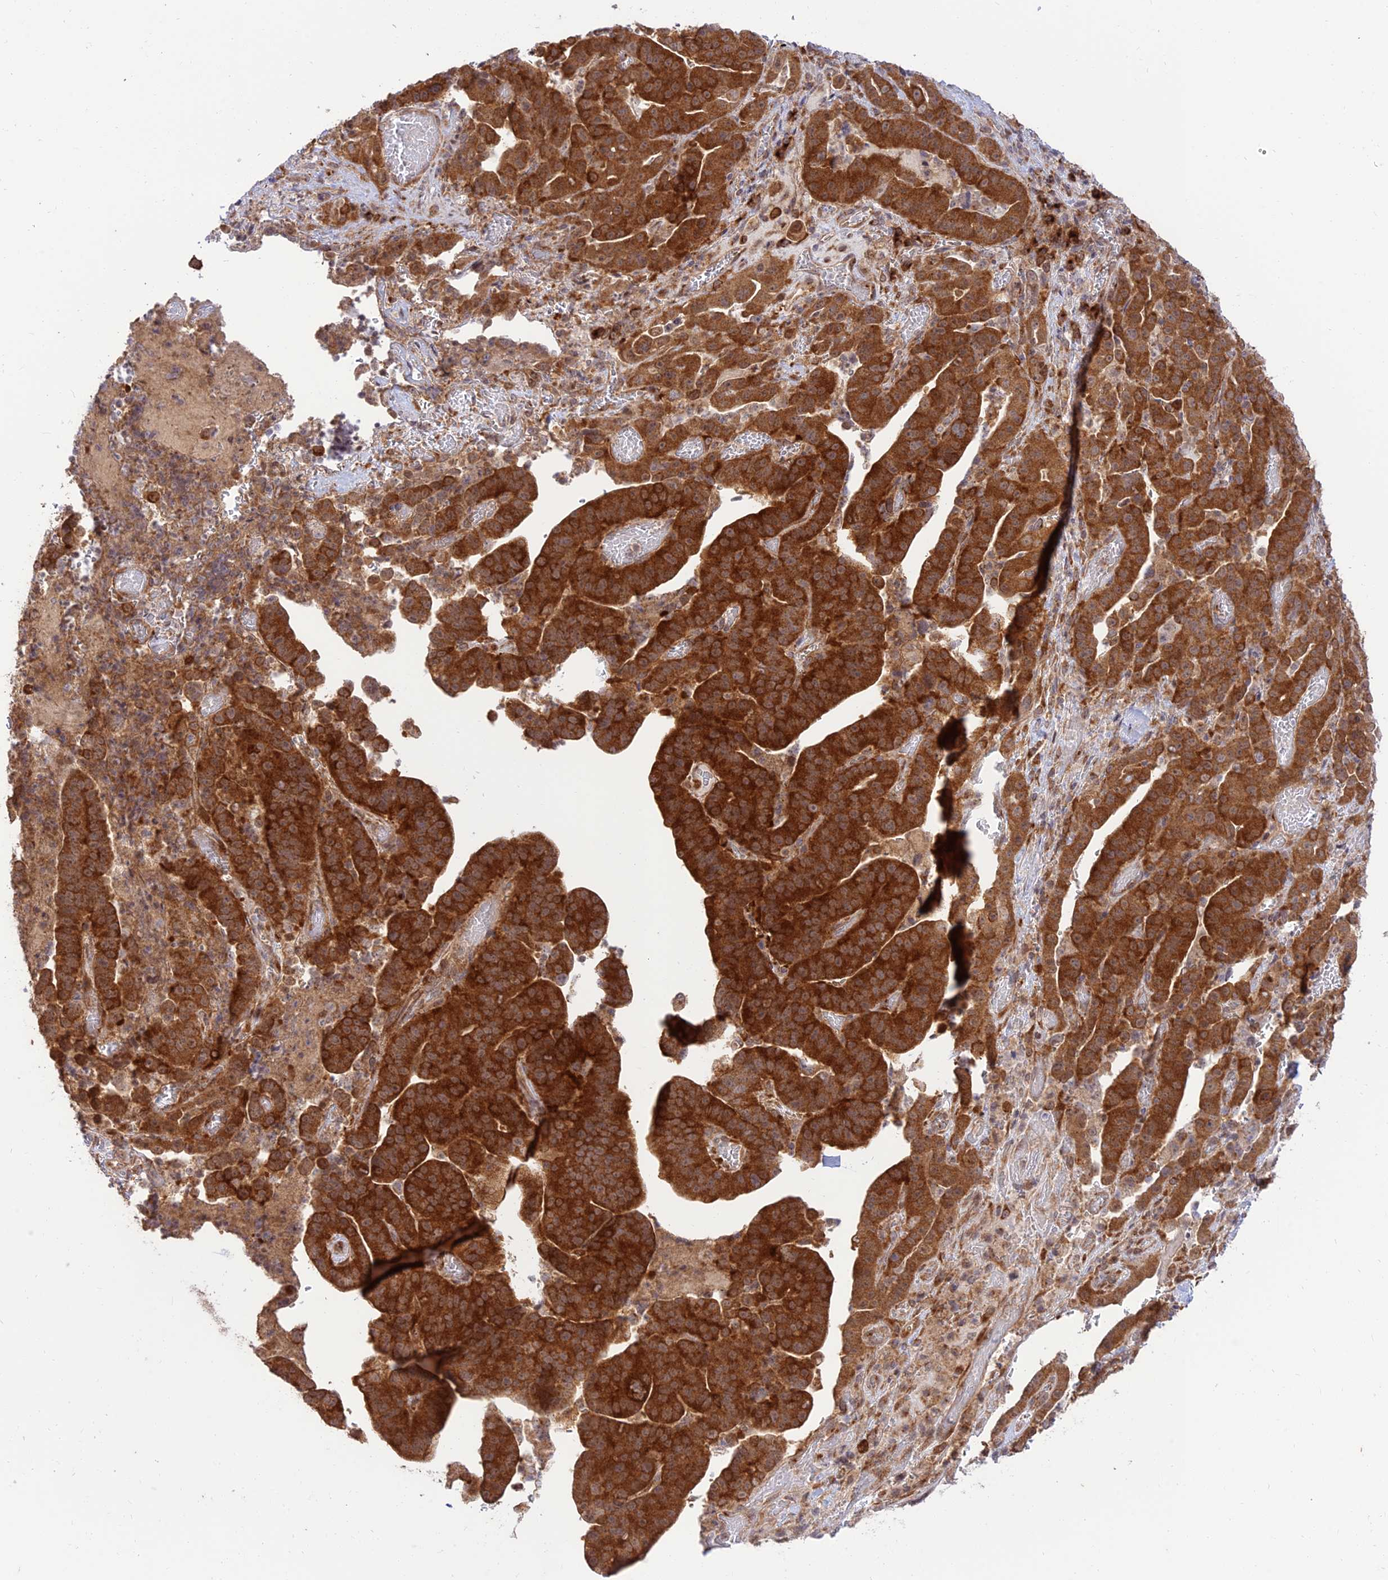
{"staining": {"intensity": "strong", "quantity": ">75%", "location": "cytoplasmic/membranous"}, "tissue": "stomach cancer", "cell_type": "Tumor cells", "image_type": "cancer", "snomed": [{"axis": "morphology", "description": "Adenocarcinoma, NOS"}, {"axis": "topography", "description": "Stomach"}], "caption": "A high amount of strong cytoplasmic/membranous positivity is appreciated in about >75% of tumor cells in stomach cancer (adenocarcinoma) tissue.", "gene": "GOLGA3", "patient": {"sex": "male", "age": 48}}